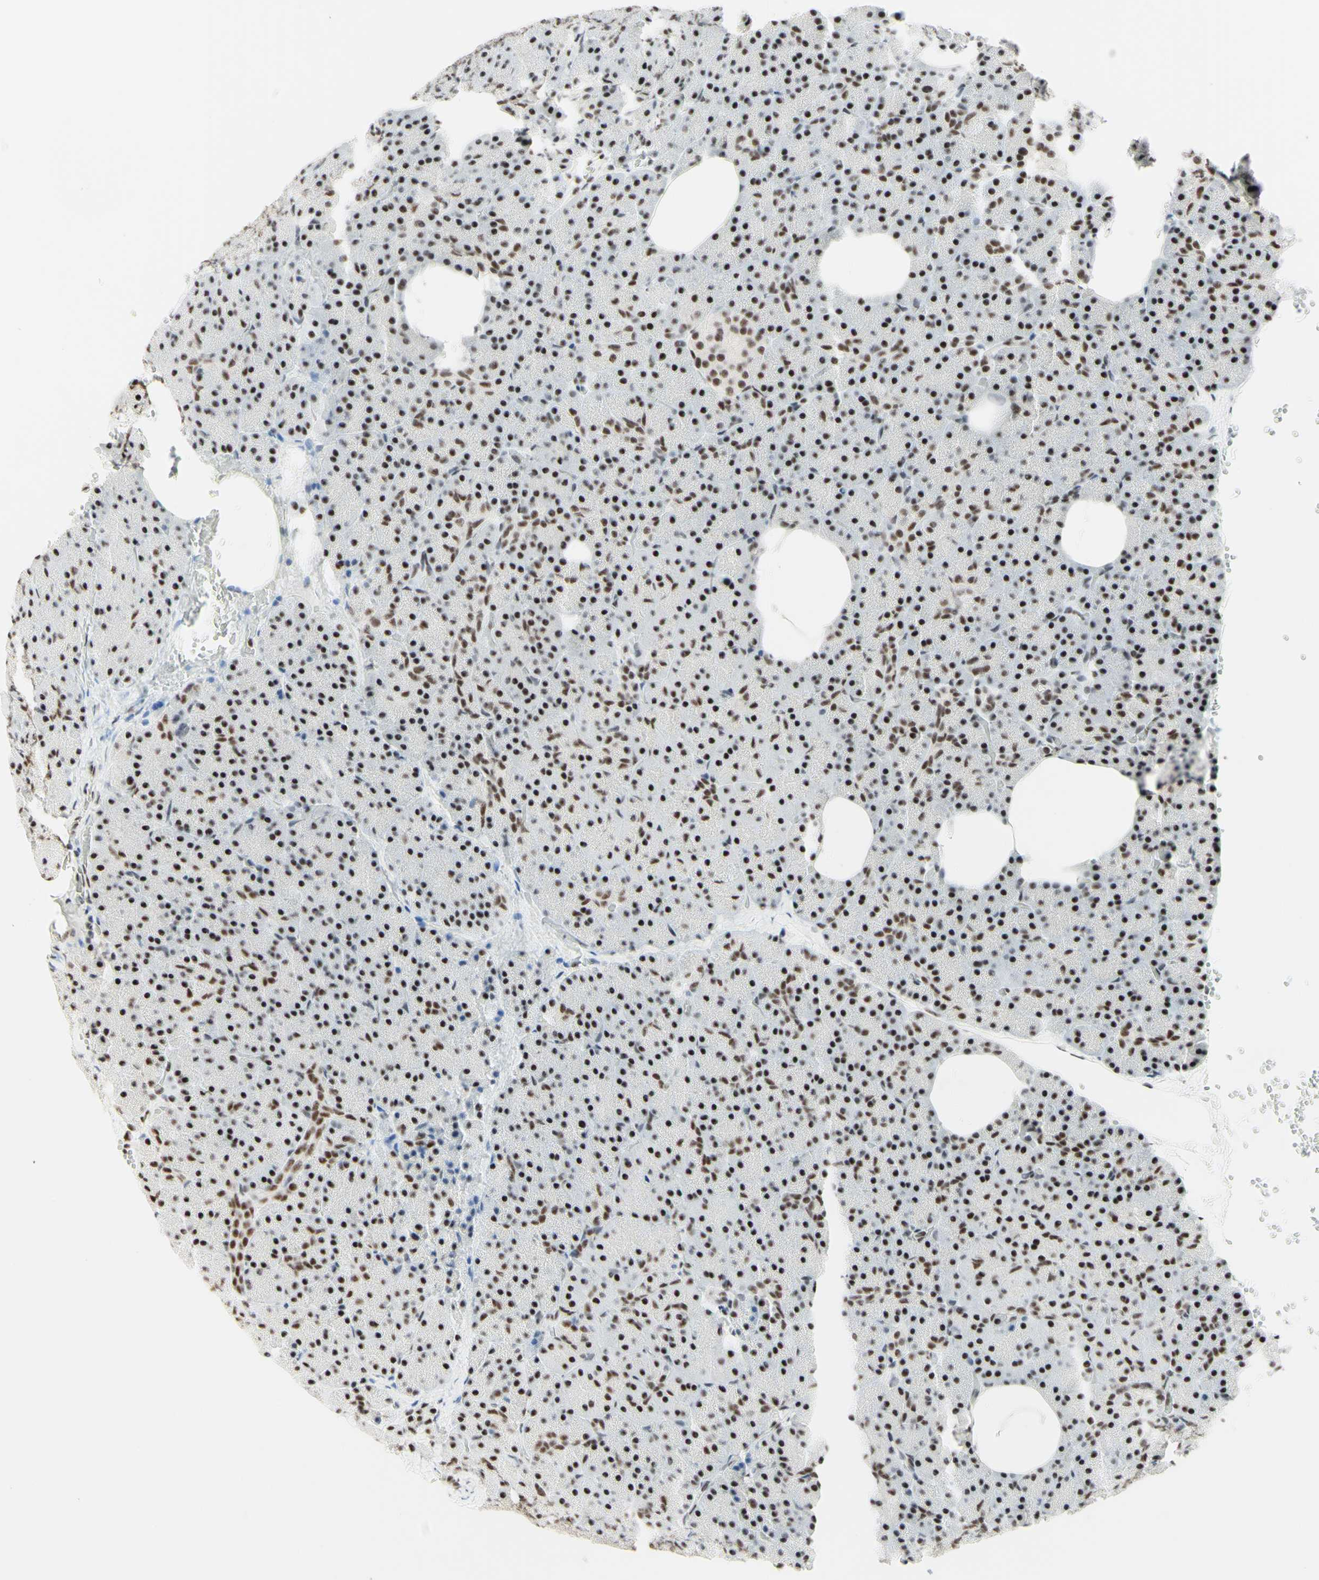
{"staining": {"intensity": "strong", "quantity": "25%-75%", "location": "nuclear"}, "tissue": "pancreas", "cell_type": "Exocrine glandular cells", "image_type": "normal", "snomed": [{"axis": "morphology", "description": "Normal tissue, NOS"}, {"axis": "topography", "description": "Pancreas"}], "caption": "IHC (DAB (3,3'-diaminobenzidine)) staining of benign human pancreas displays strong nuclear protein positivity in approximately 25%-75% of exocrine glandular cells.", "gene": "WTAP", "patient": {"sex": "female", "age": 35}}